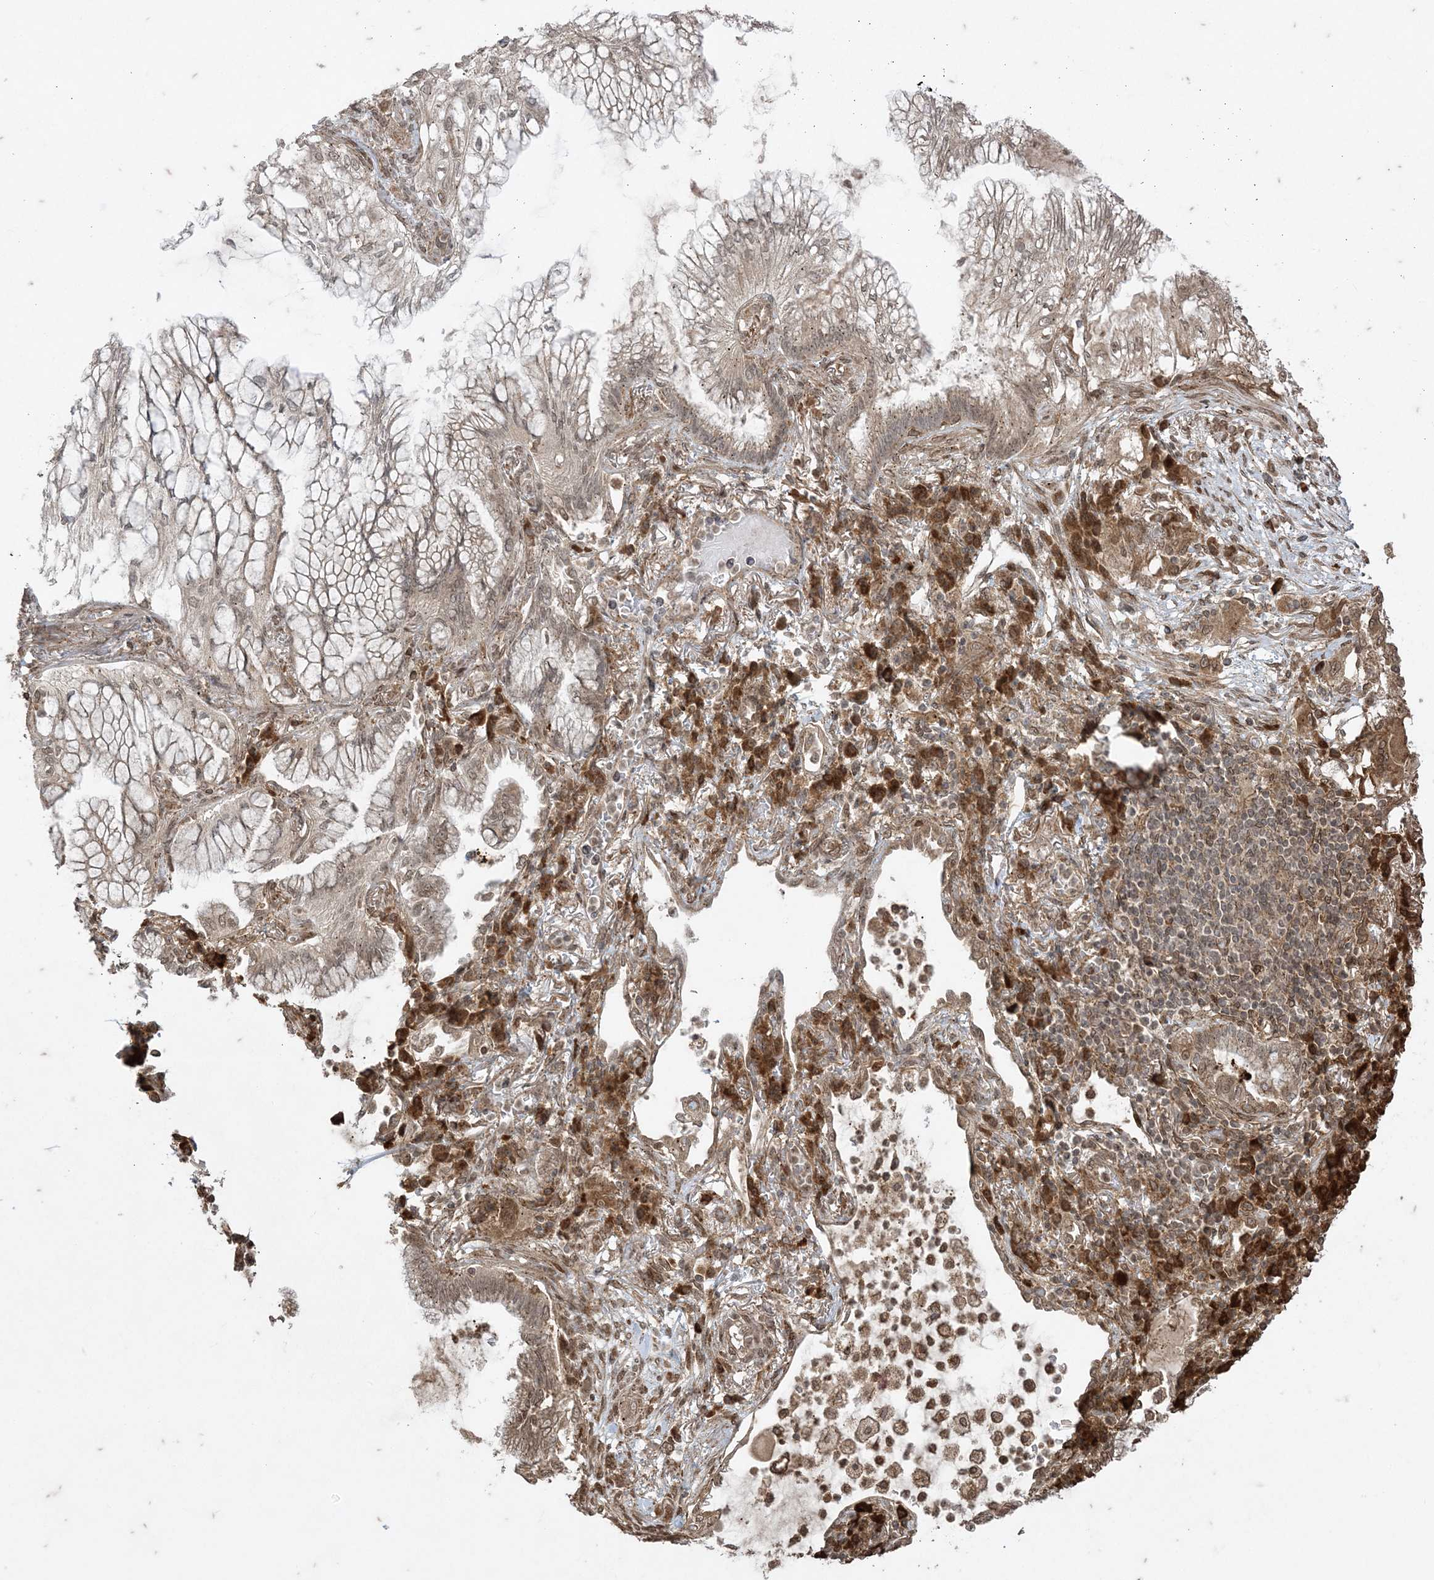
{"staining": {"intensity": "weak", "quantity": ">75%", "location": "cytoplasmic/membranous,nuclear"}, "tissue": "lung cancer", "cell_type": "Tumor cells", "image_type": "cancer", "snomed": [{"axis": "morphology", "description": "Adenocarcinoma, NOS"}, {"axis": "topography", "description": "Lung"}], "caption": "The photomicrograph displays immunohistochemical staining of adenocarcinoma (lung). There is weak cytoplasmic/membranous and nuclear expression is seen in approximately >75% of tumor cells.", "gene": "RRAS", "patient": {"sex": "female", "age": 70}}